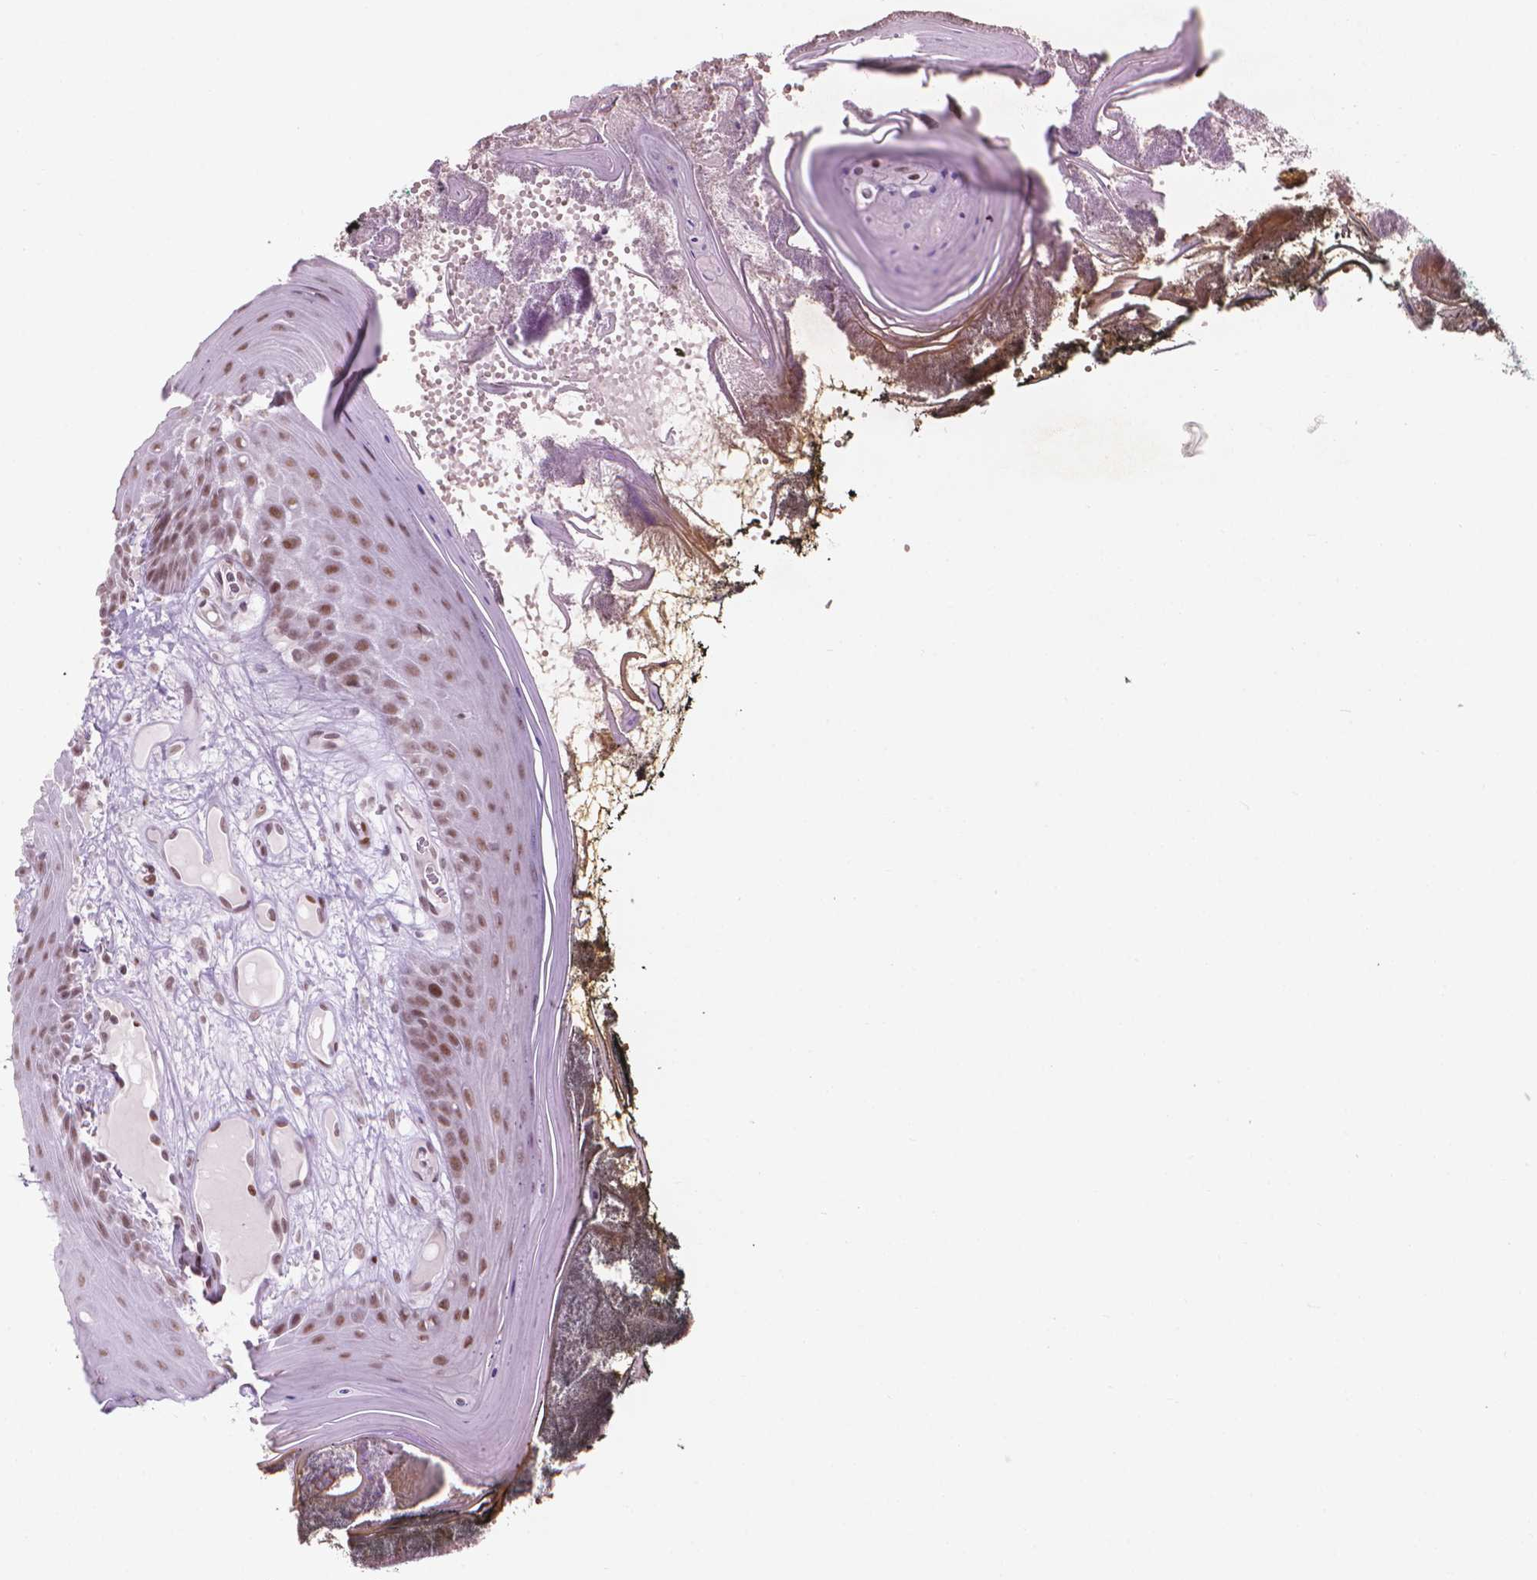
{"staining": {"intensity": "moderate", "quantity": ">75%", "location": "nuclear"}, "tissue": "oral mucosa", "cell_type": "Squamous epithelial cells", "image_type": "normal", "snomed": [{"axis": "morphology", "description": "Normal tissue, NOS"}, {"axis": "topography", "description": "Oral tissue"}], "caption": "DAB (3,3'-diaminobenzidine) immunohistochemical staining of unremarkable human oral mucosa displays moderate nuclear protein expression in about >75% of squamous epithelial cells. The staining was performed using DAB, with brown indicating positive protein expression. Nuclei are stained blue with hematoxylin.", "gene": "HES7", "patient": {"sex": "male", "age": 9}}